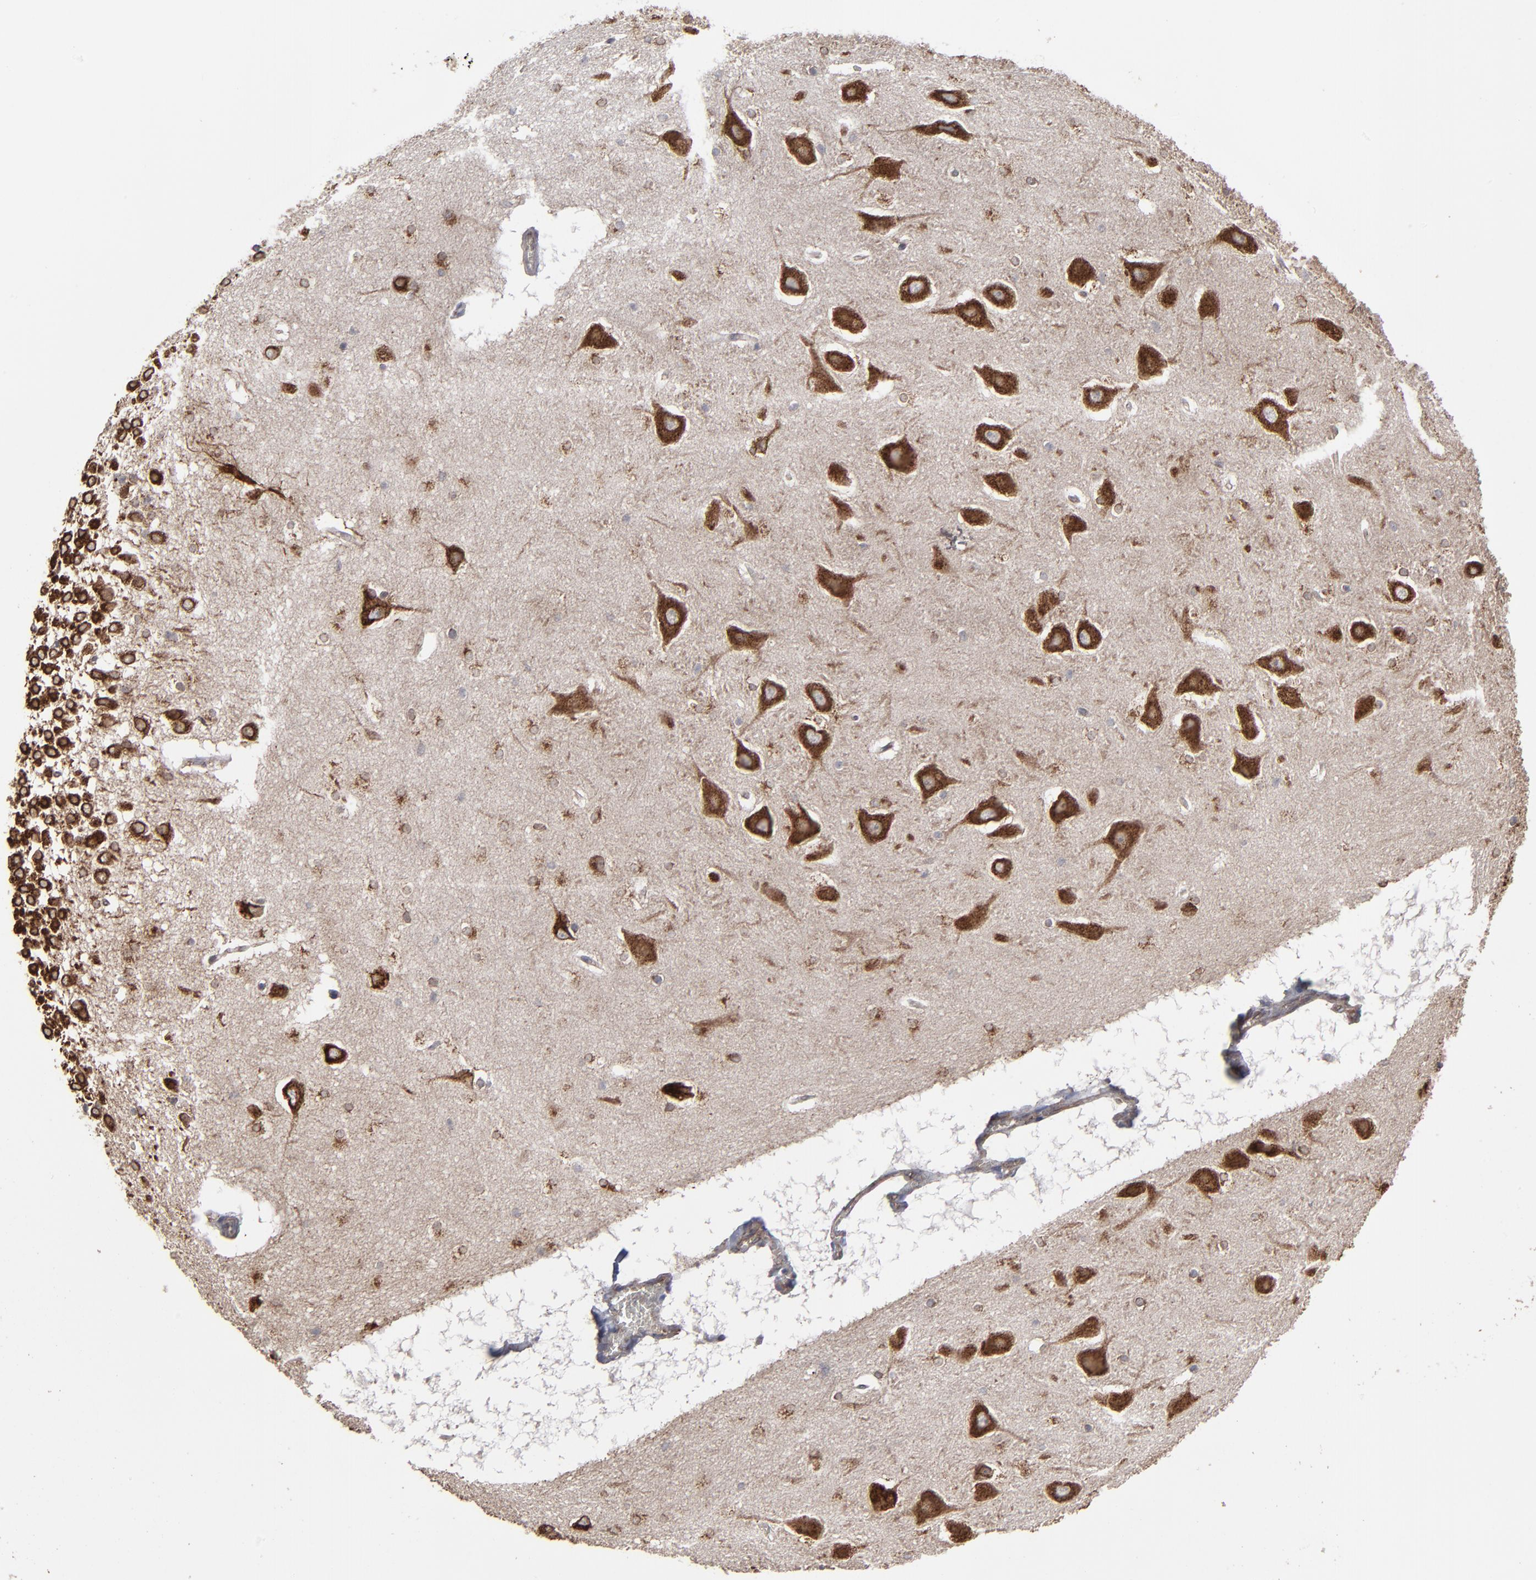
{"staining": {"intensity": "moderate", "quantity": "25%-75%", "location": "cytoplasmic/membranous"}, "tissue": "hippocampus", "cell_type": "Glial cells", "image_type": "normal", "snomed": [{"axis": "morphology", "description": "Normal tissue, NOS"}, {"axis": "topography", "description": "Hippocampus"}], "caption": "Immunohistochemical staining of benign human hippocampus shows moderate cytoplasmic/membranous protein staining in approximately 25%-75% of glial cells.", "gene": "CNIH1", "patient": {"sex": "male", "age": 45}}